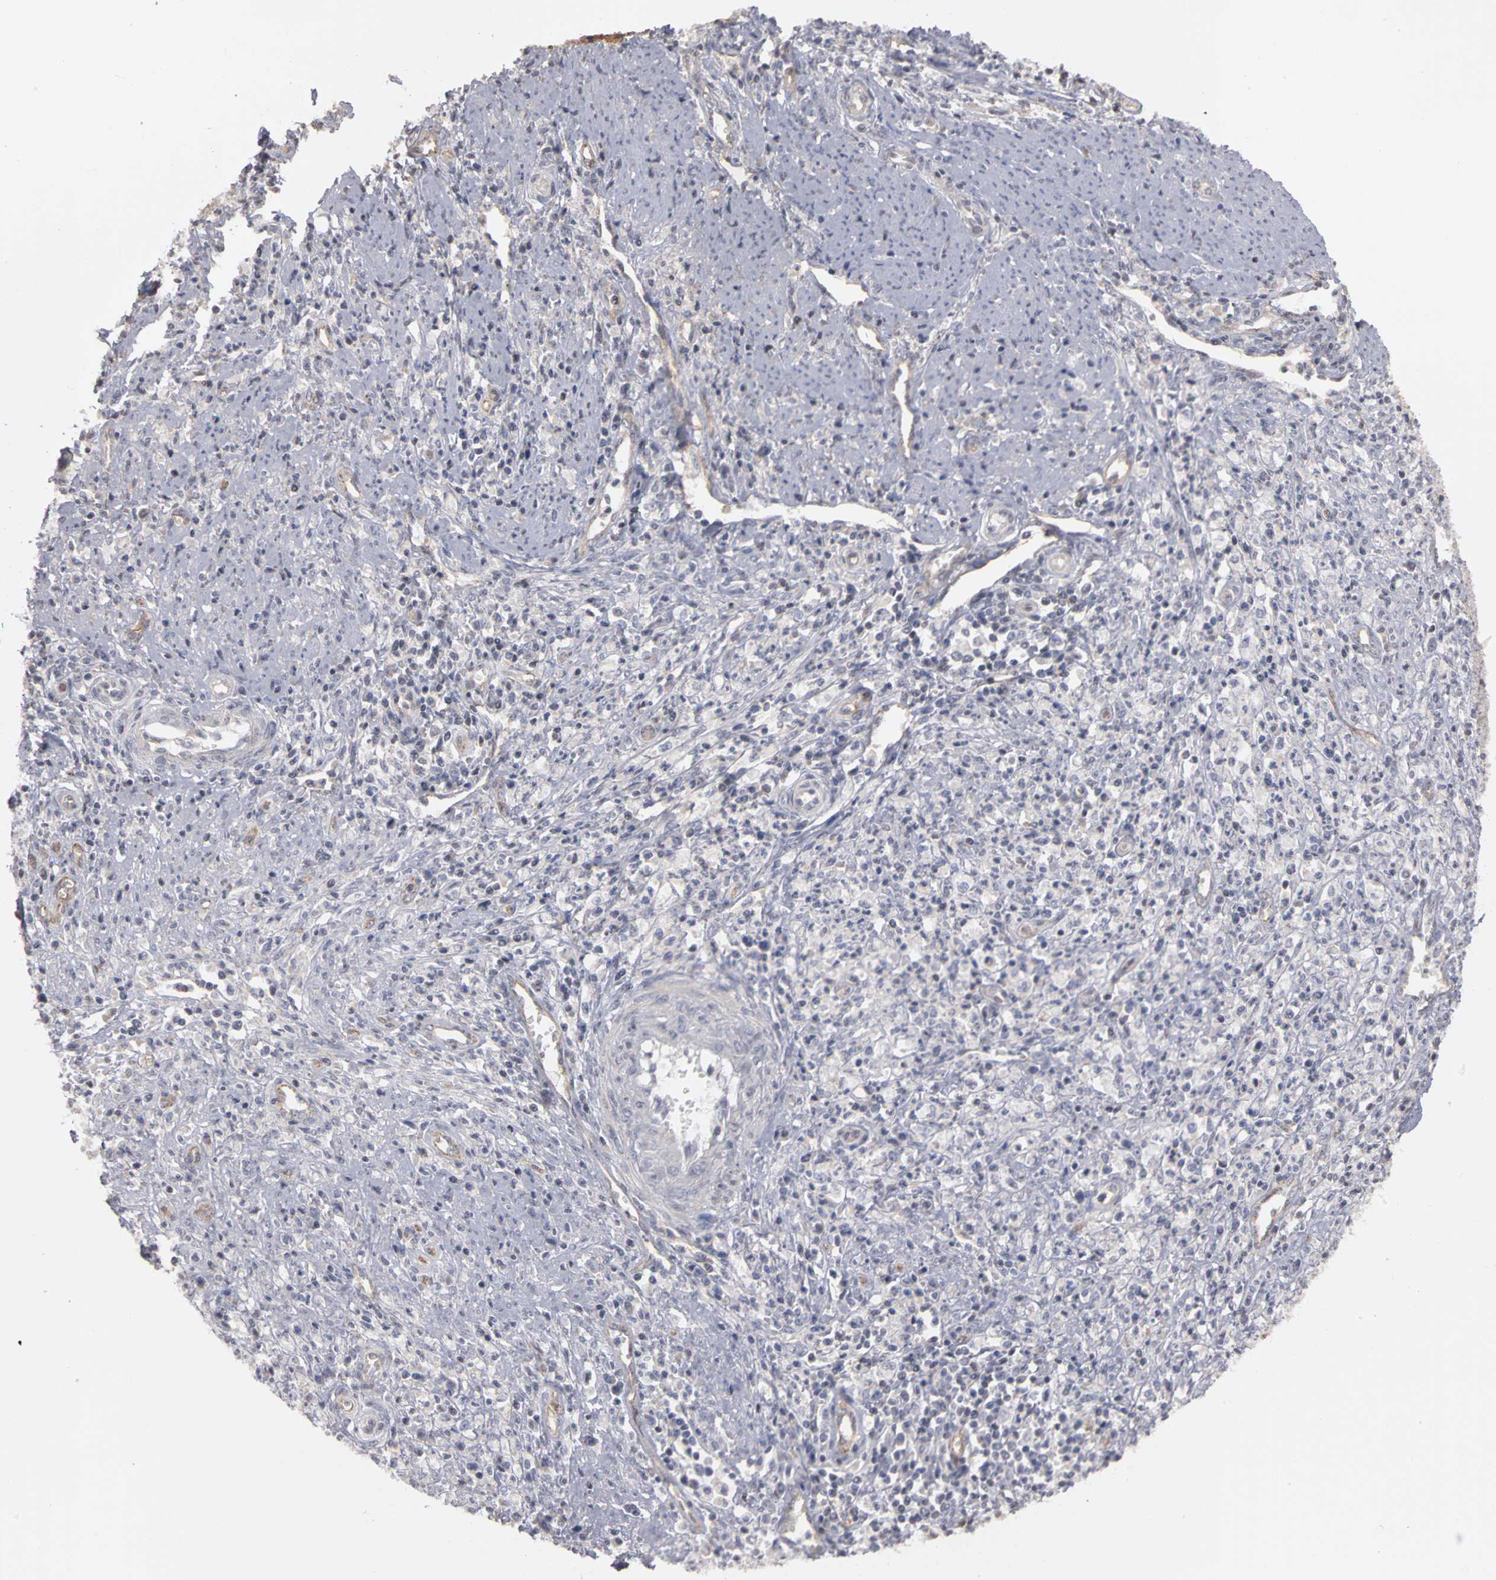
{"staining": {"intensity": "weak", "quantity": "<25%", "location": "cytoplasmic/membranous"}, "tissue": "cervical cancer", "cell_type": "Tumor cells", "image_type": "cancer", "snomed": [{"axis": "morphology", "description": "Adenocarcinoma, NOS"}, {"axis": "topography", "description": "Cervix"}], "caption": "A histopathology image of cervical cancer stained for a protein exhibits no brown staining in tumor cells. (Brightfield microscopy of DAB immunohistochemistry at high magnification).", "gene": "PLEKHA1", "patient": {"sex": "female", "age": 36}}